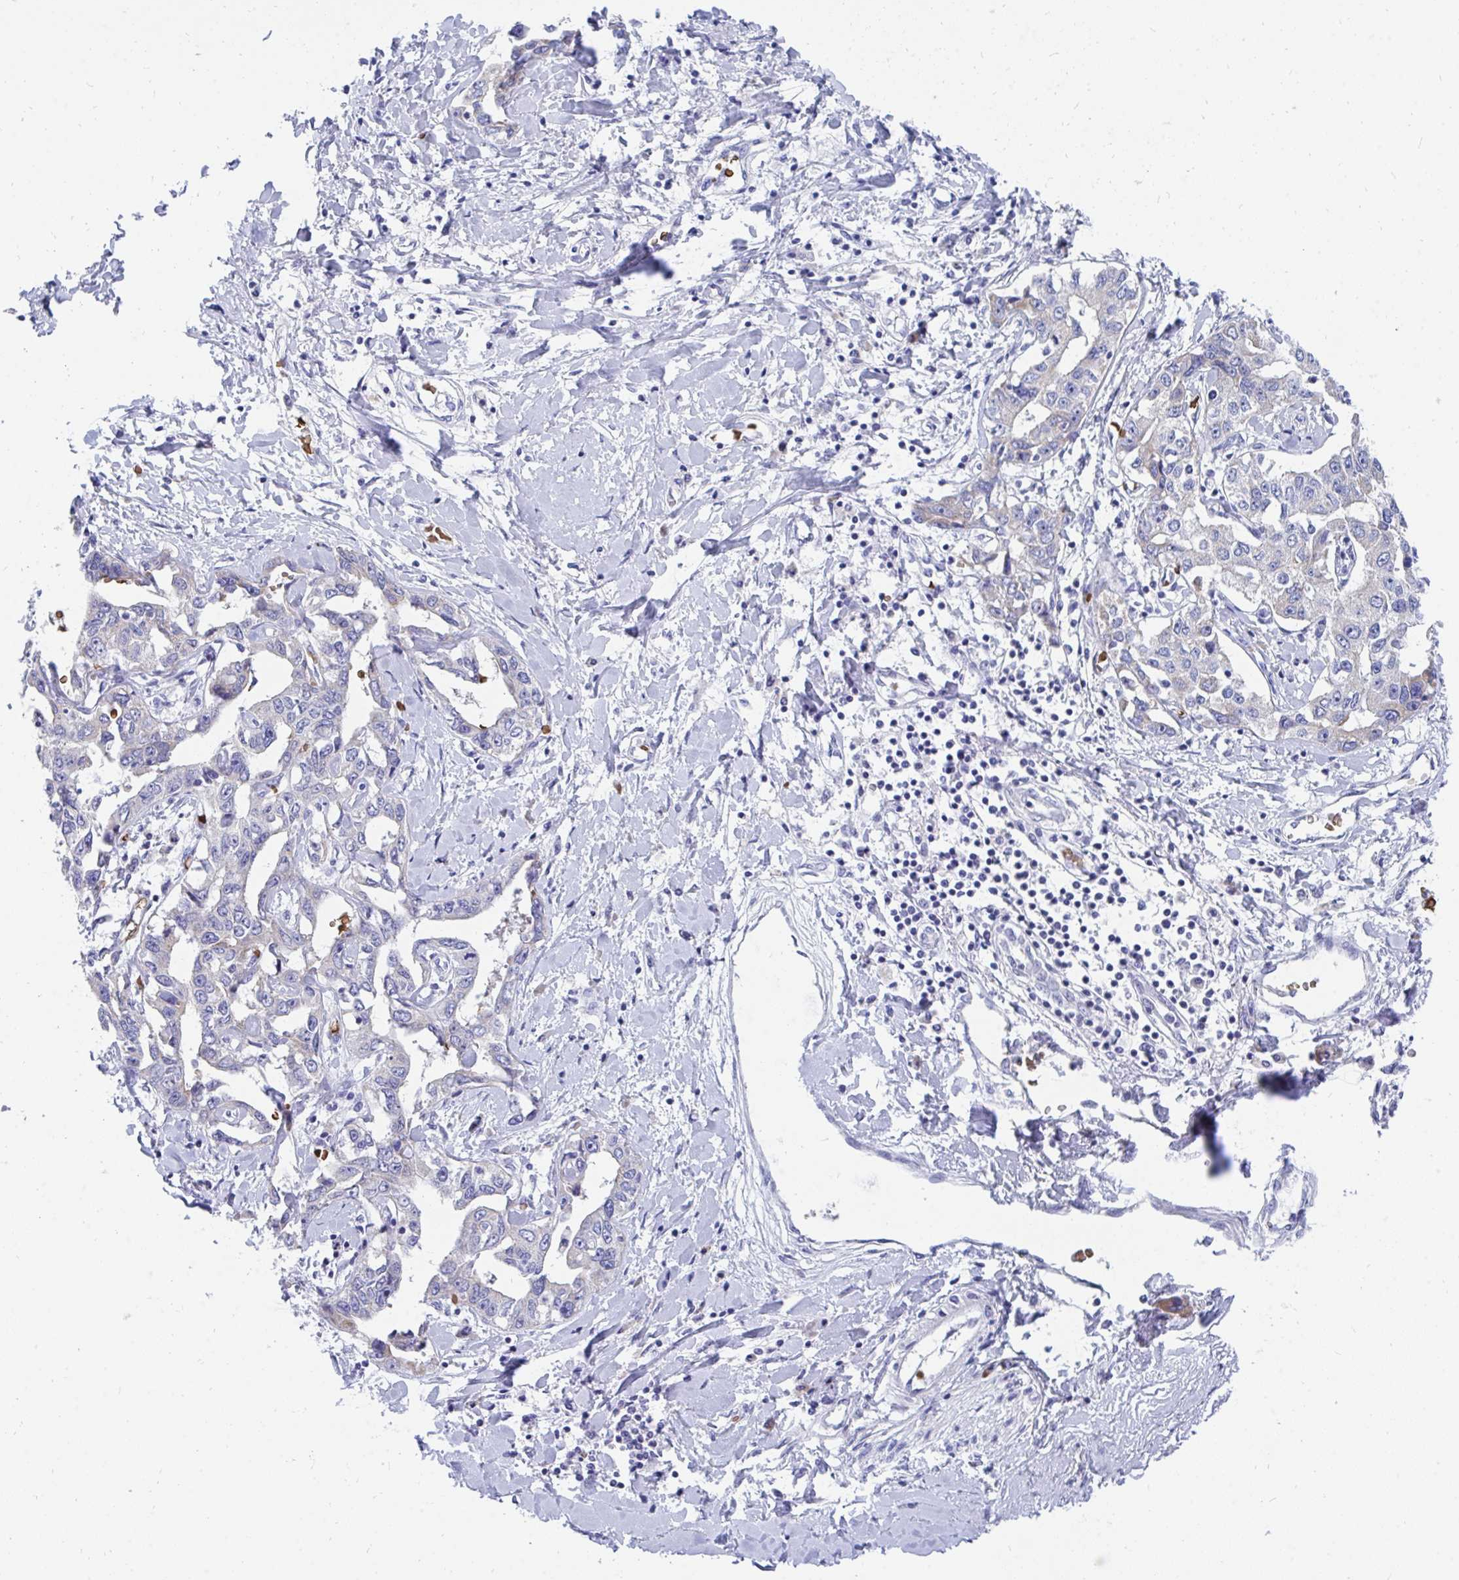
{"staining": {"intensity": "negative", "quantity": "none", "location": "none"}, "tissue": "liver cancer", "cell_type": "Tumor cells", "image_type": "cancer", "snomed": [{"axis": "morphology", "description": "Cholangiocarcinoma"}, {"axis": "topography", "description": "Liver"}], "caption": "This is an immunohistochemistry (IHC) image of liver cancer (cholangiocarcinoma). There is no positivity in tumor cells.", "gene": "MROH2B", "patient": {"sex": "male", "age": 59}}